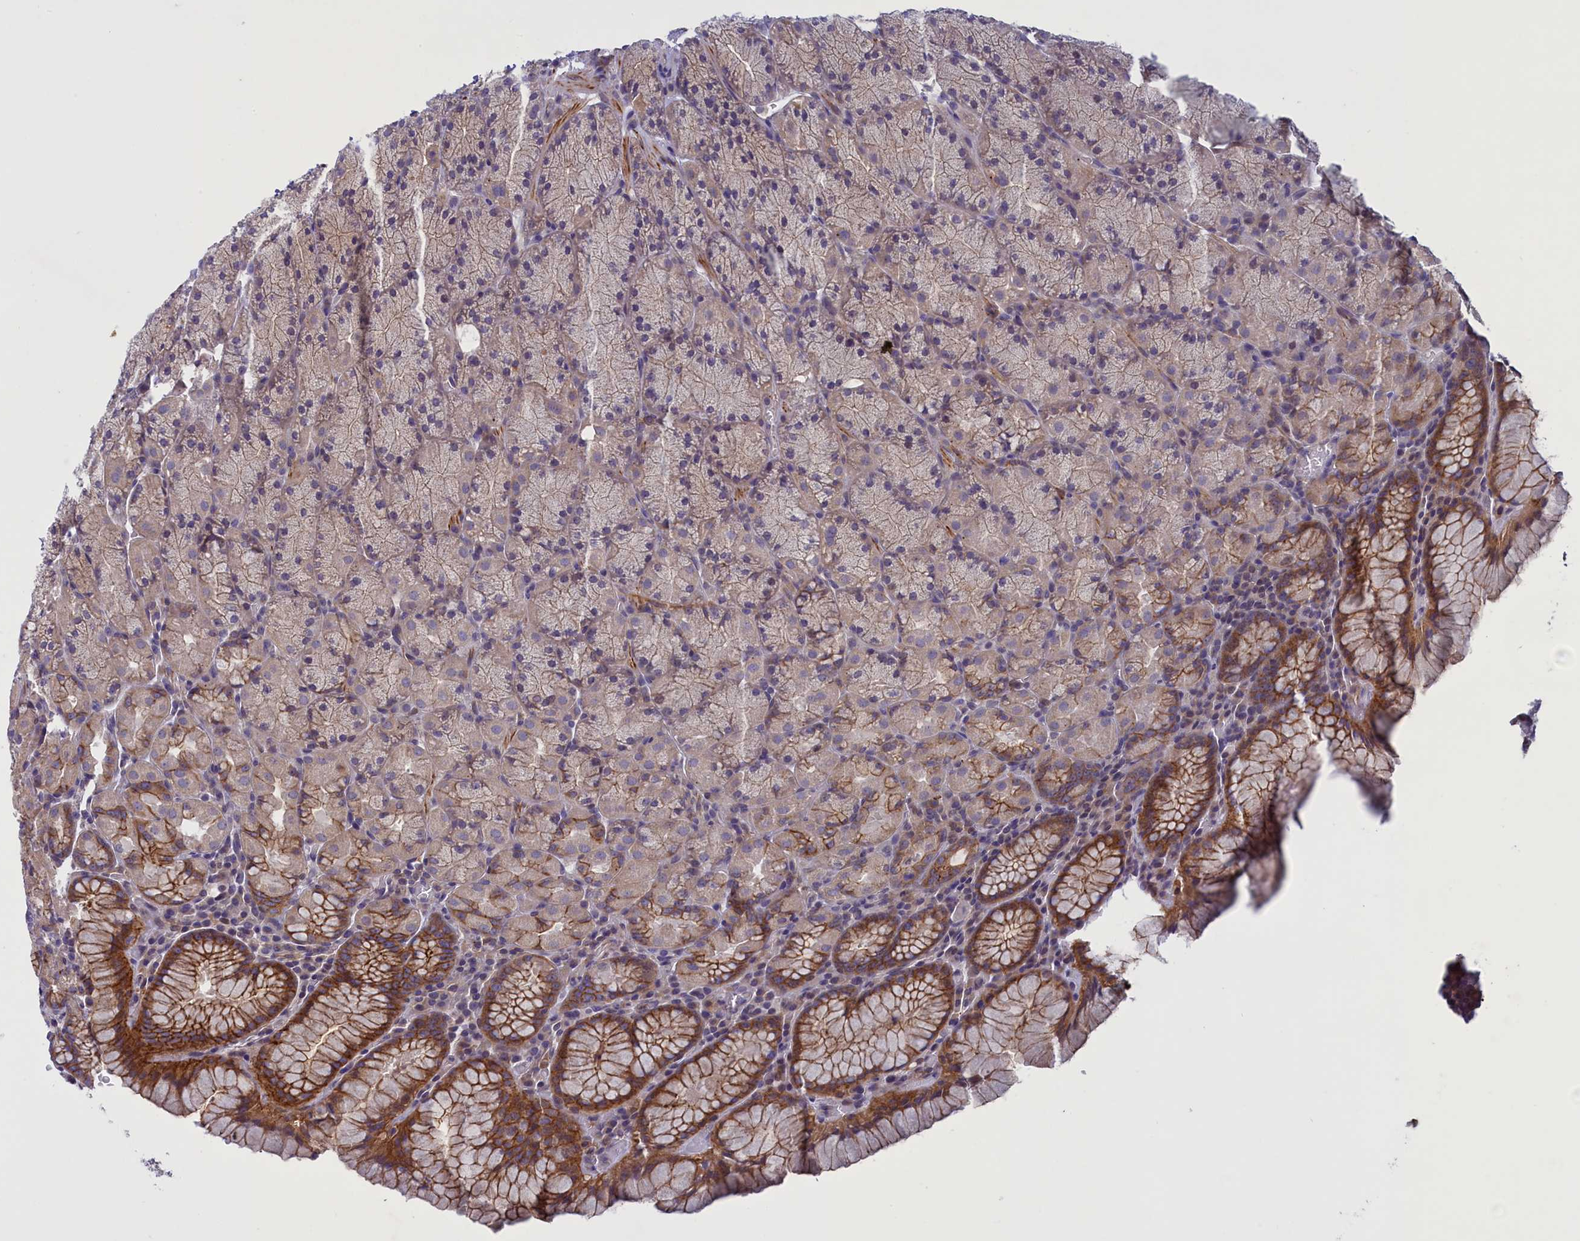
{"staining": {"intensity": "moderate", "quantity": "25%-75%", "location": "cytoplasmic/membranous"}, "tissue": "stomach", "cell_type": "Glandular cells", "image_type": "normal", "snomed": [{"axis": "morphology", "description": "Normal tissue, NOS"}, {"axis": "topography", "description": "Stomach, upper"}, {"axis": "topography", "description": "Stomach, lower"}], "caption": "This photomicrograph shows immunohistochemistry staining of unremarkable stomach, with medium moderate cytoplasmic/membranous expression in about 25%-75% of glandular cells.", "gene": "CORO2A", "patient": {"sex": "male", "age": 80}}